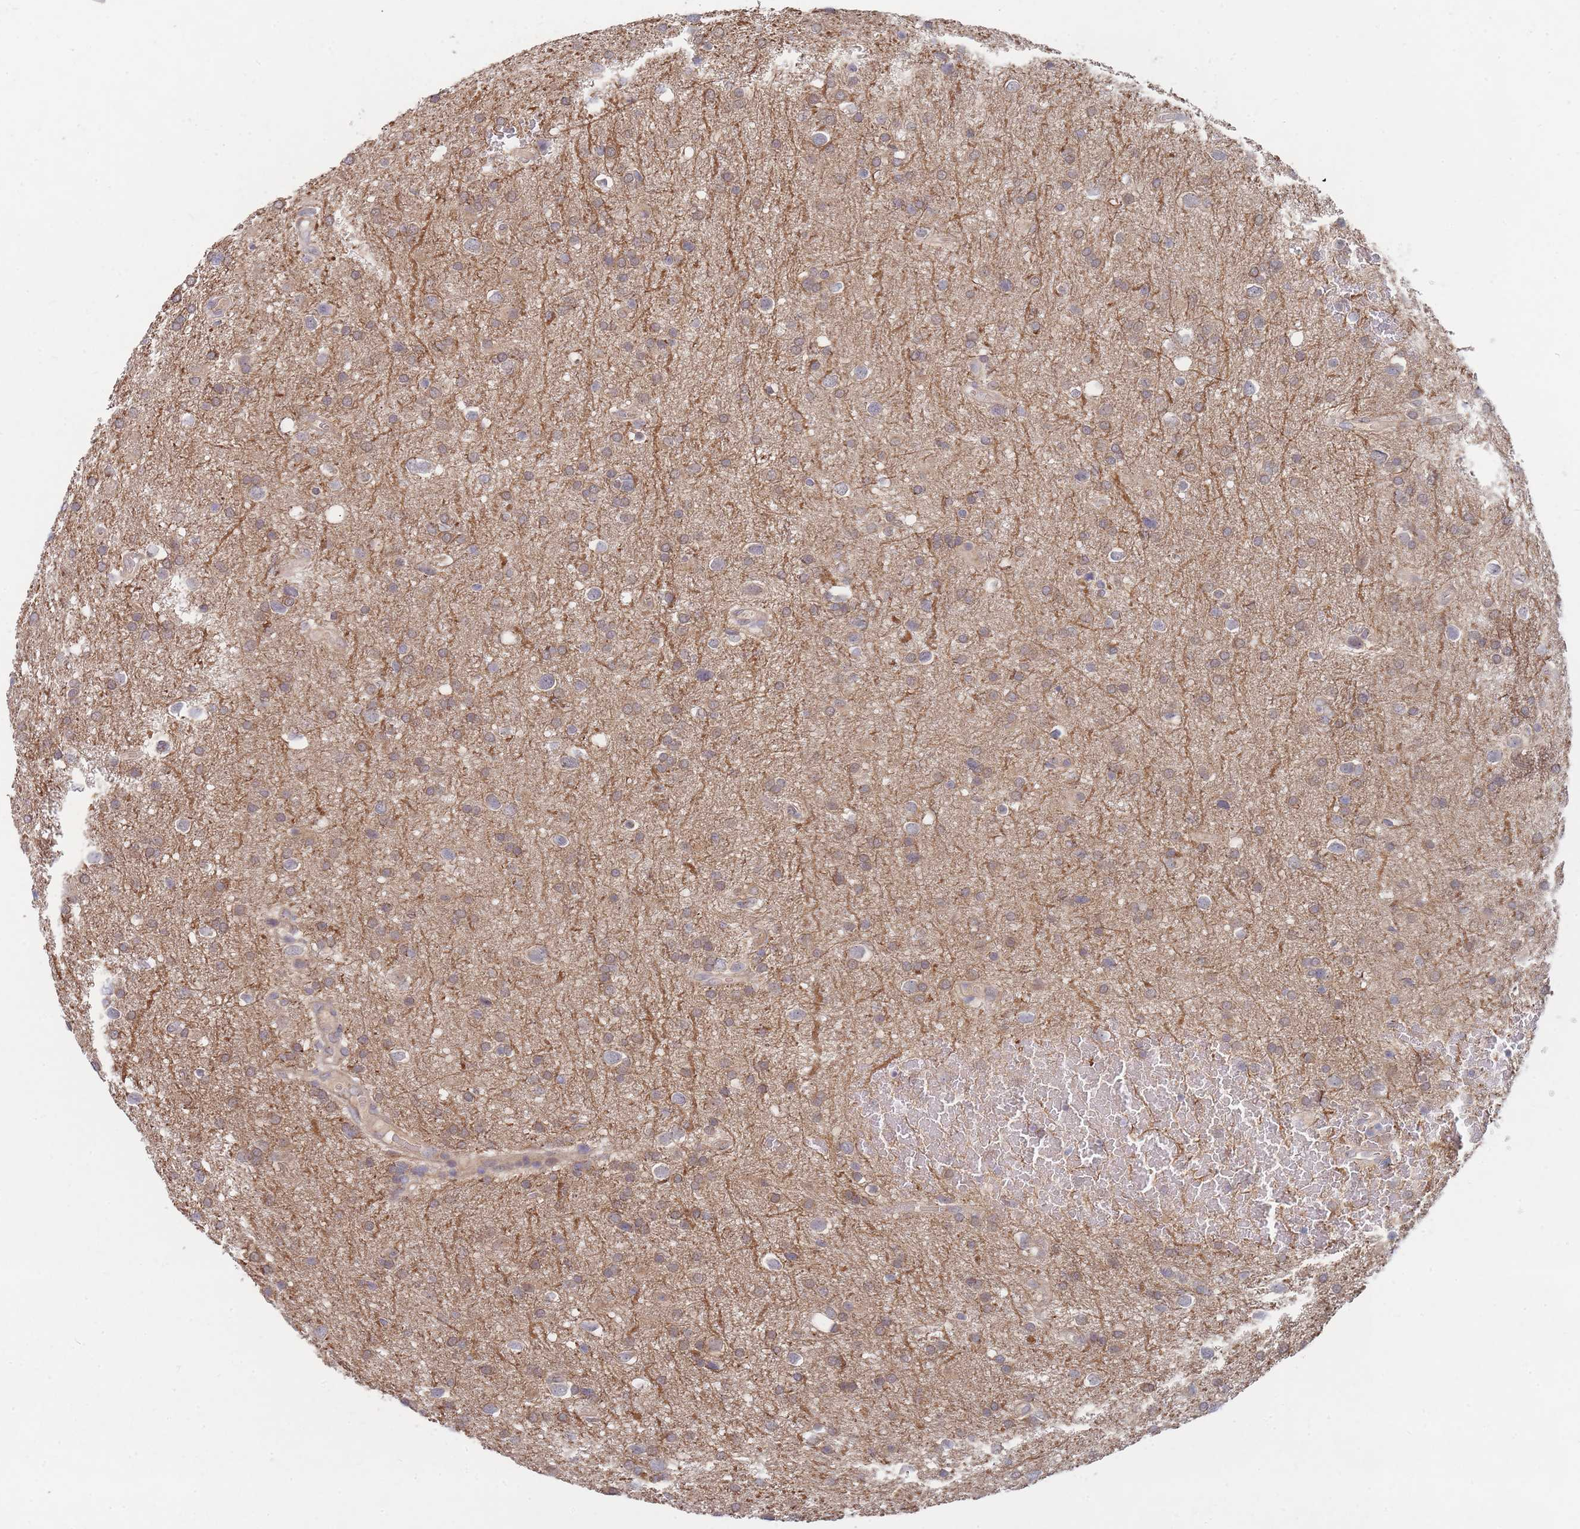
{"staining": {"intensity": "moderate", "quantity": ">75%", "location": "cytoplasmic/membranous"}, "tissue": "glioma", "cell_type": "Tumor cells", "image_type": "cancer", "snomed": [{"axis": "morphology", "description": "Glioma, malignant, Low grade"}, {"axis": "topography", "description": "Brain"}], "caption": "Approximately >75% of tumor cells in human glioma reveal moderate cytoplasmic/membranous protein expression as visualized by brown immunohistochemical staining.", "gene": "SLC35F5", "patient": {"sex": "female", "age": 32}}